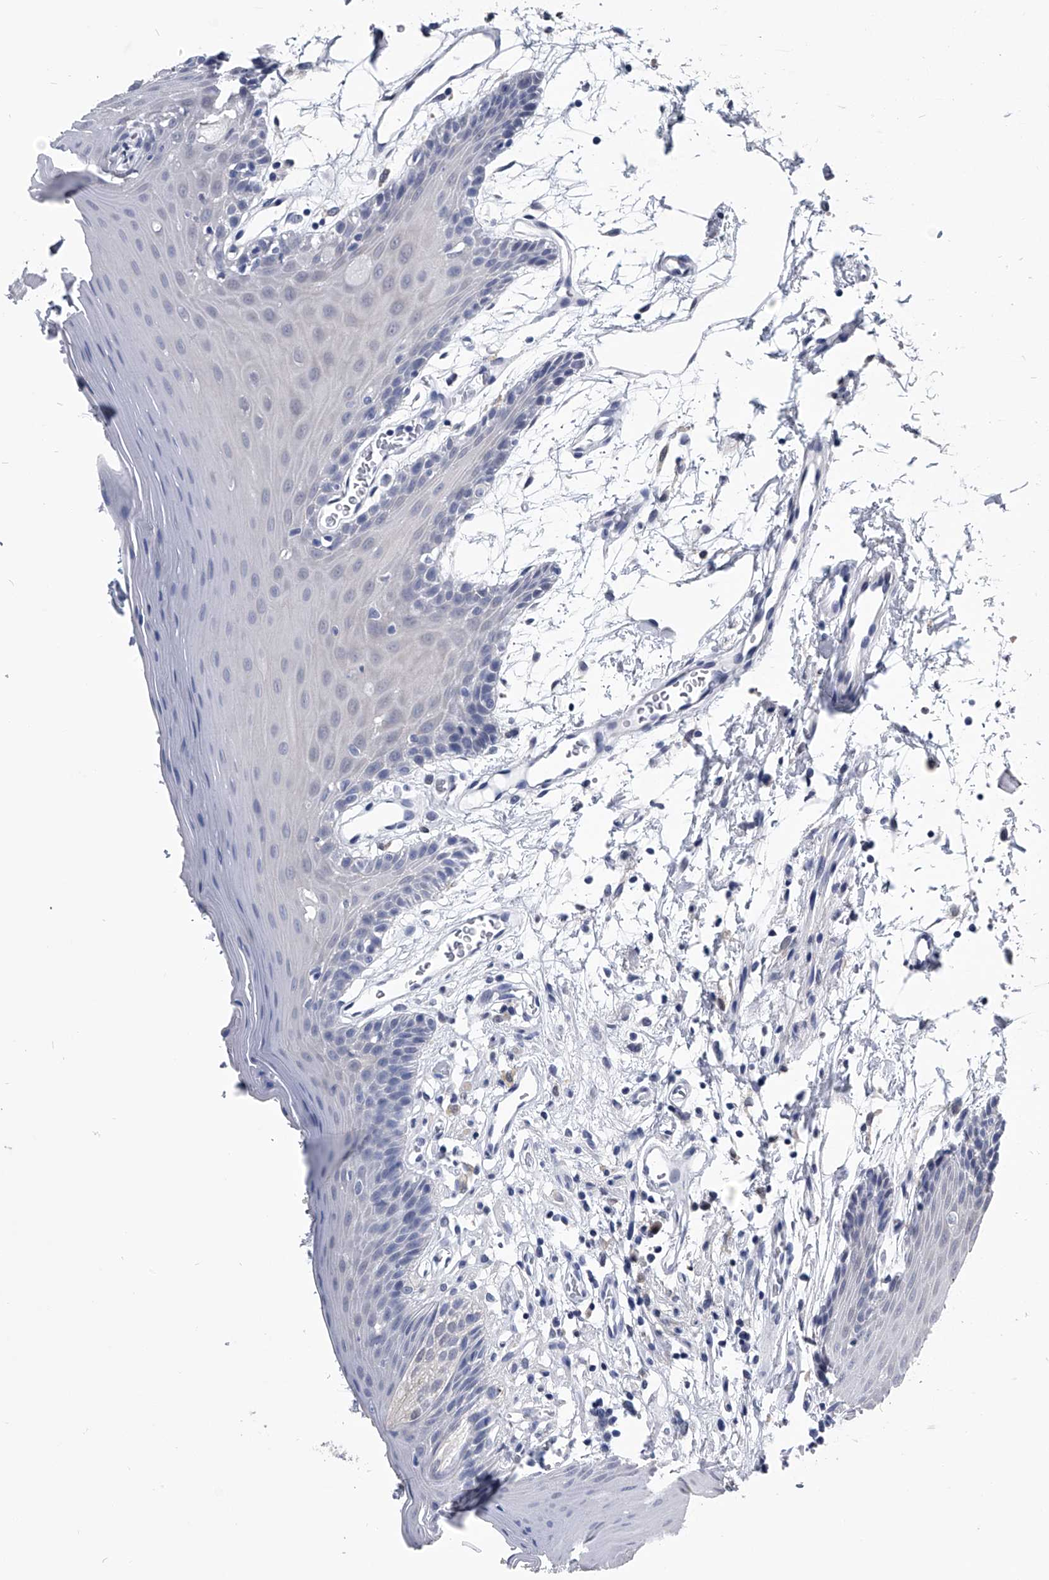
{"staining": {"intensity": "negative", "quantity": "none", "location": "none"}, "tissue": "oral mucosa", "cell_type": "Squamous epithelial cells", "image_type": "normal", "snomed": [{"axis": "morphology", "description": "Normal tissue, NOS"}, {"axis": "morphology", "description": "Squamous cell carcinoma, NOS"}, {"axis": "topography", "description": "Skeletal muscle"}, {"axis": "topography", "description": "Oral tissue"}, {"axis": "topography", "description": "Salivary gland"}, {"axis": "topography", "description": "Head-Neck"}], "caption": "A high-resolution micrograph shows IHC staining of normal oral mucosa, which displays no significant staining in squamous epithelial cells.", "gene": "PDXK", "patient": {"sex": "male", "age": 54}}